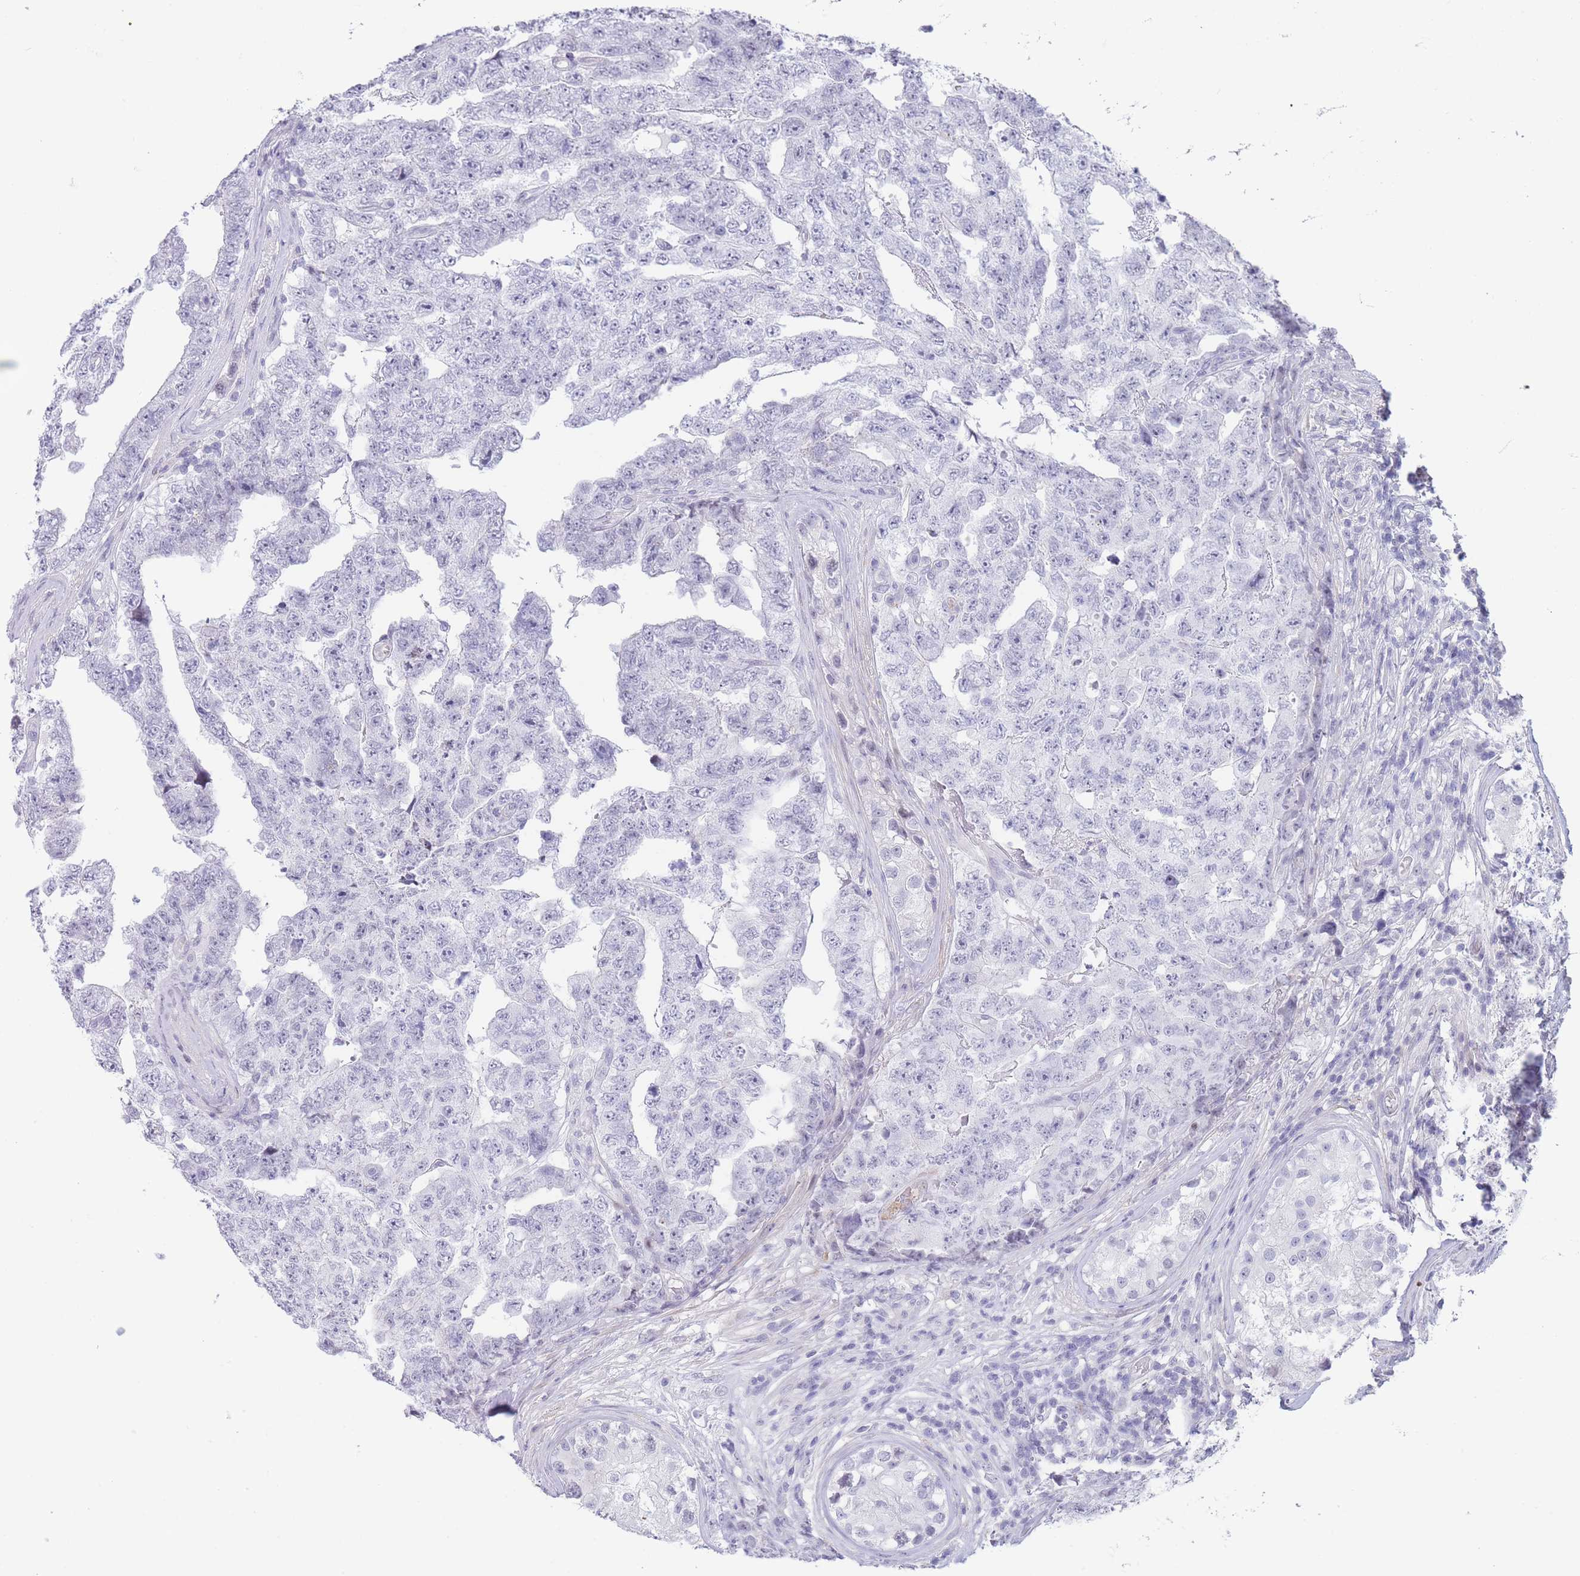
{"staining": {"intensity": "negative", "quantity": "none", "location": "none"}, "tissue": "testis cancer", "cell_type": "Tumor cells", "image_type": "cancer", "snomed": [{"axis": "morphology", "description": "Carcinoma, Embryonal, NOS"}, {"axis": "topography", "description": "Testis"}], "caption": "This is an immunohistochemistry (IHC) micrograph of human testis cancer (embryonal carcinoma). There is no positivity in tumor cells.", "gene": "ASAP3", "patient": {"sex": "male", "age": 25}}